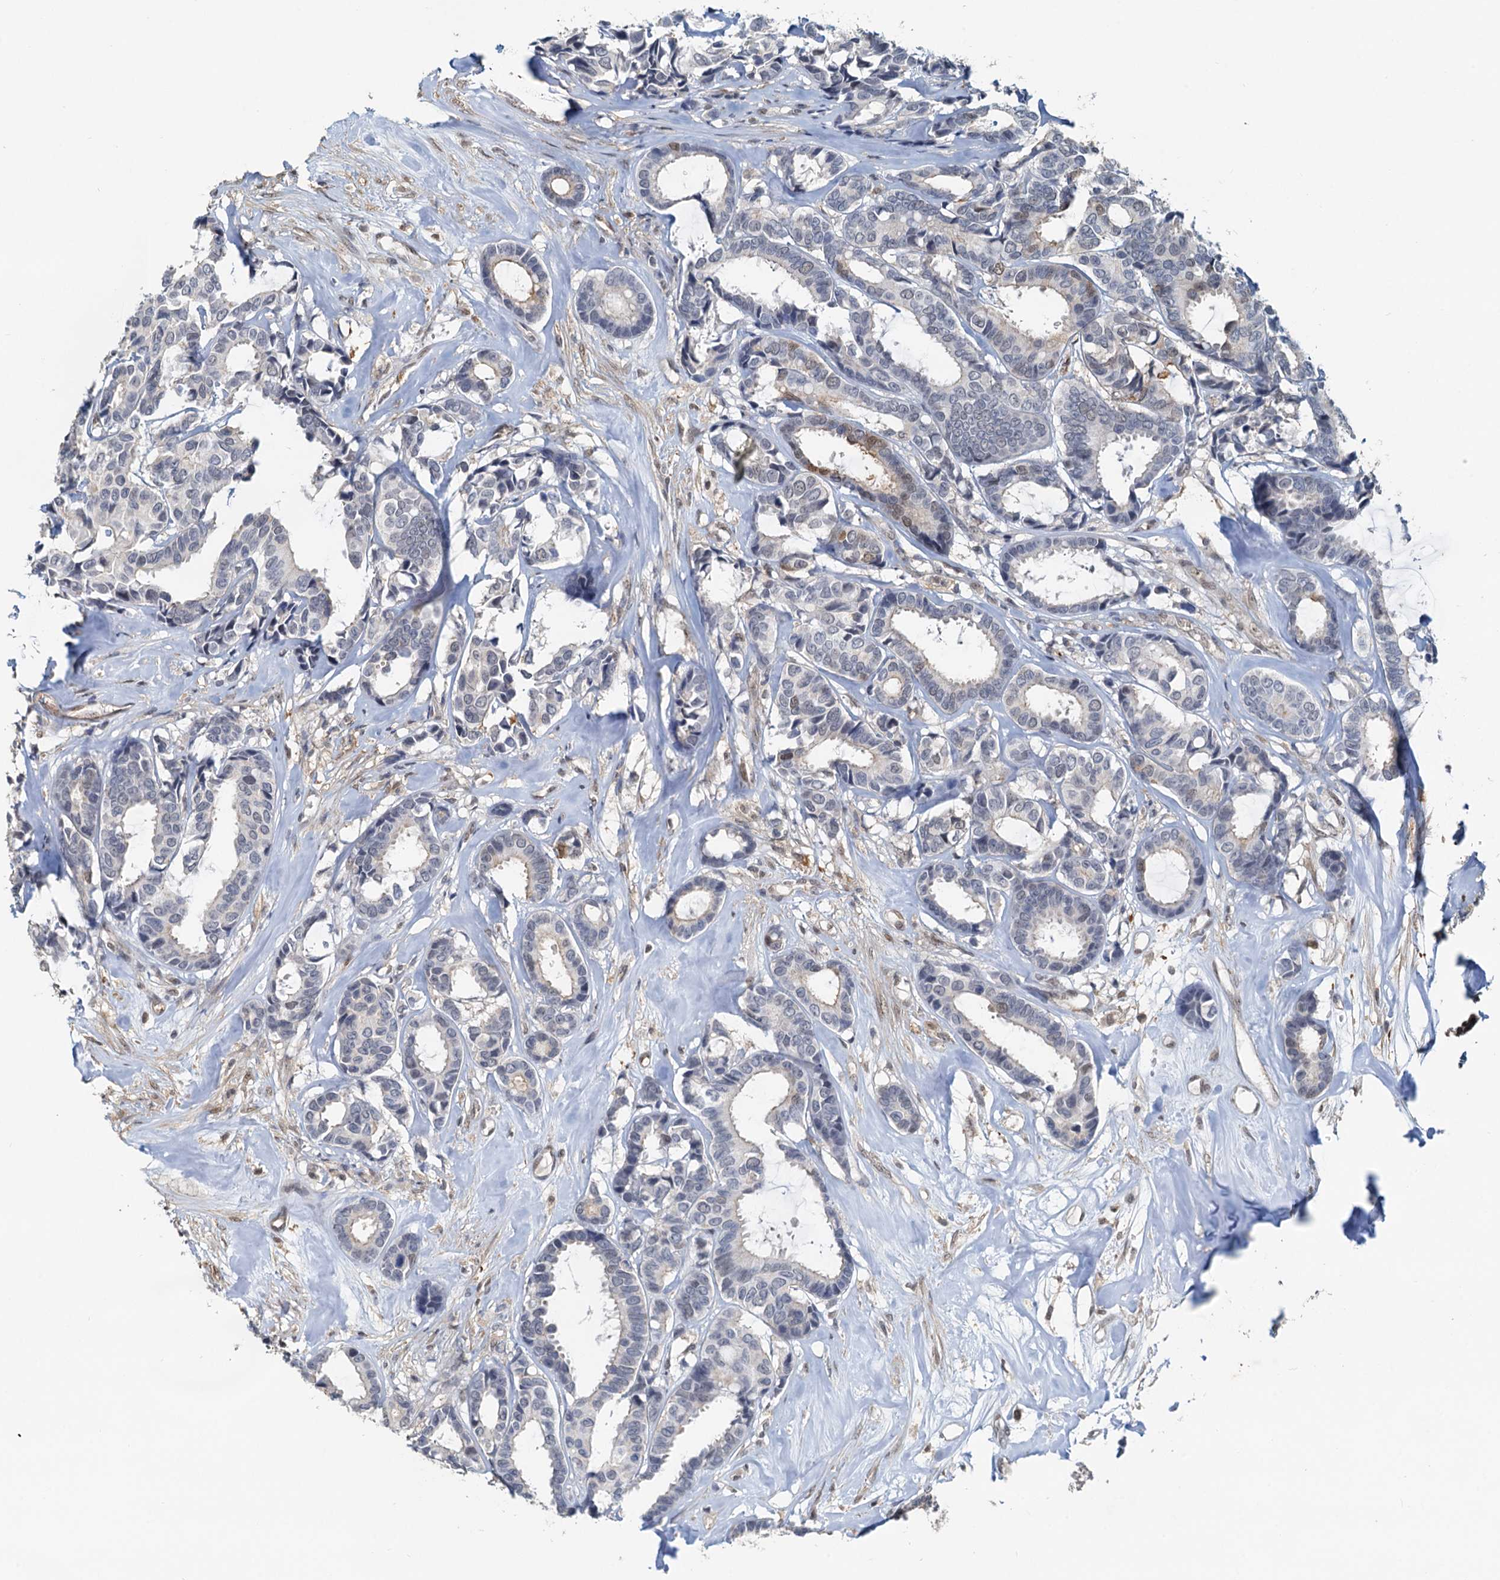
{"staining": {"intensity": "negative", "quantity": "none", "location": "none"}, "tissue": "breast cancer", "cell_type": "Tumor cells", "image_type": "cancer", "snomed": [{"axis": "morphology", "description": "Duct carcinoma"}, {"axis": "topography", "description": "Breast"}], "caption": "A histopathology image of human infiltrating ductal carcinoma (breast) is negative for staining in tumor cells. The staining was performed using DAB (3,3'-diaminobenzidine) to visualize the protein expression in brown, while the nuclei were stained in blue with hematoxylin (Magnification: 20x).", "gene": "SPINDOC", "patient": {"sex": "female", "age": 87}}